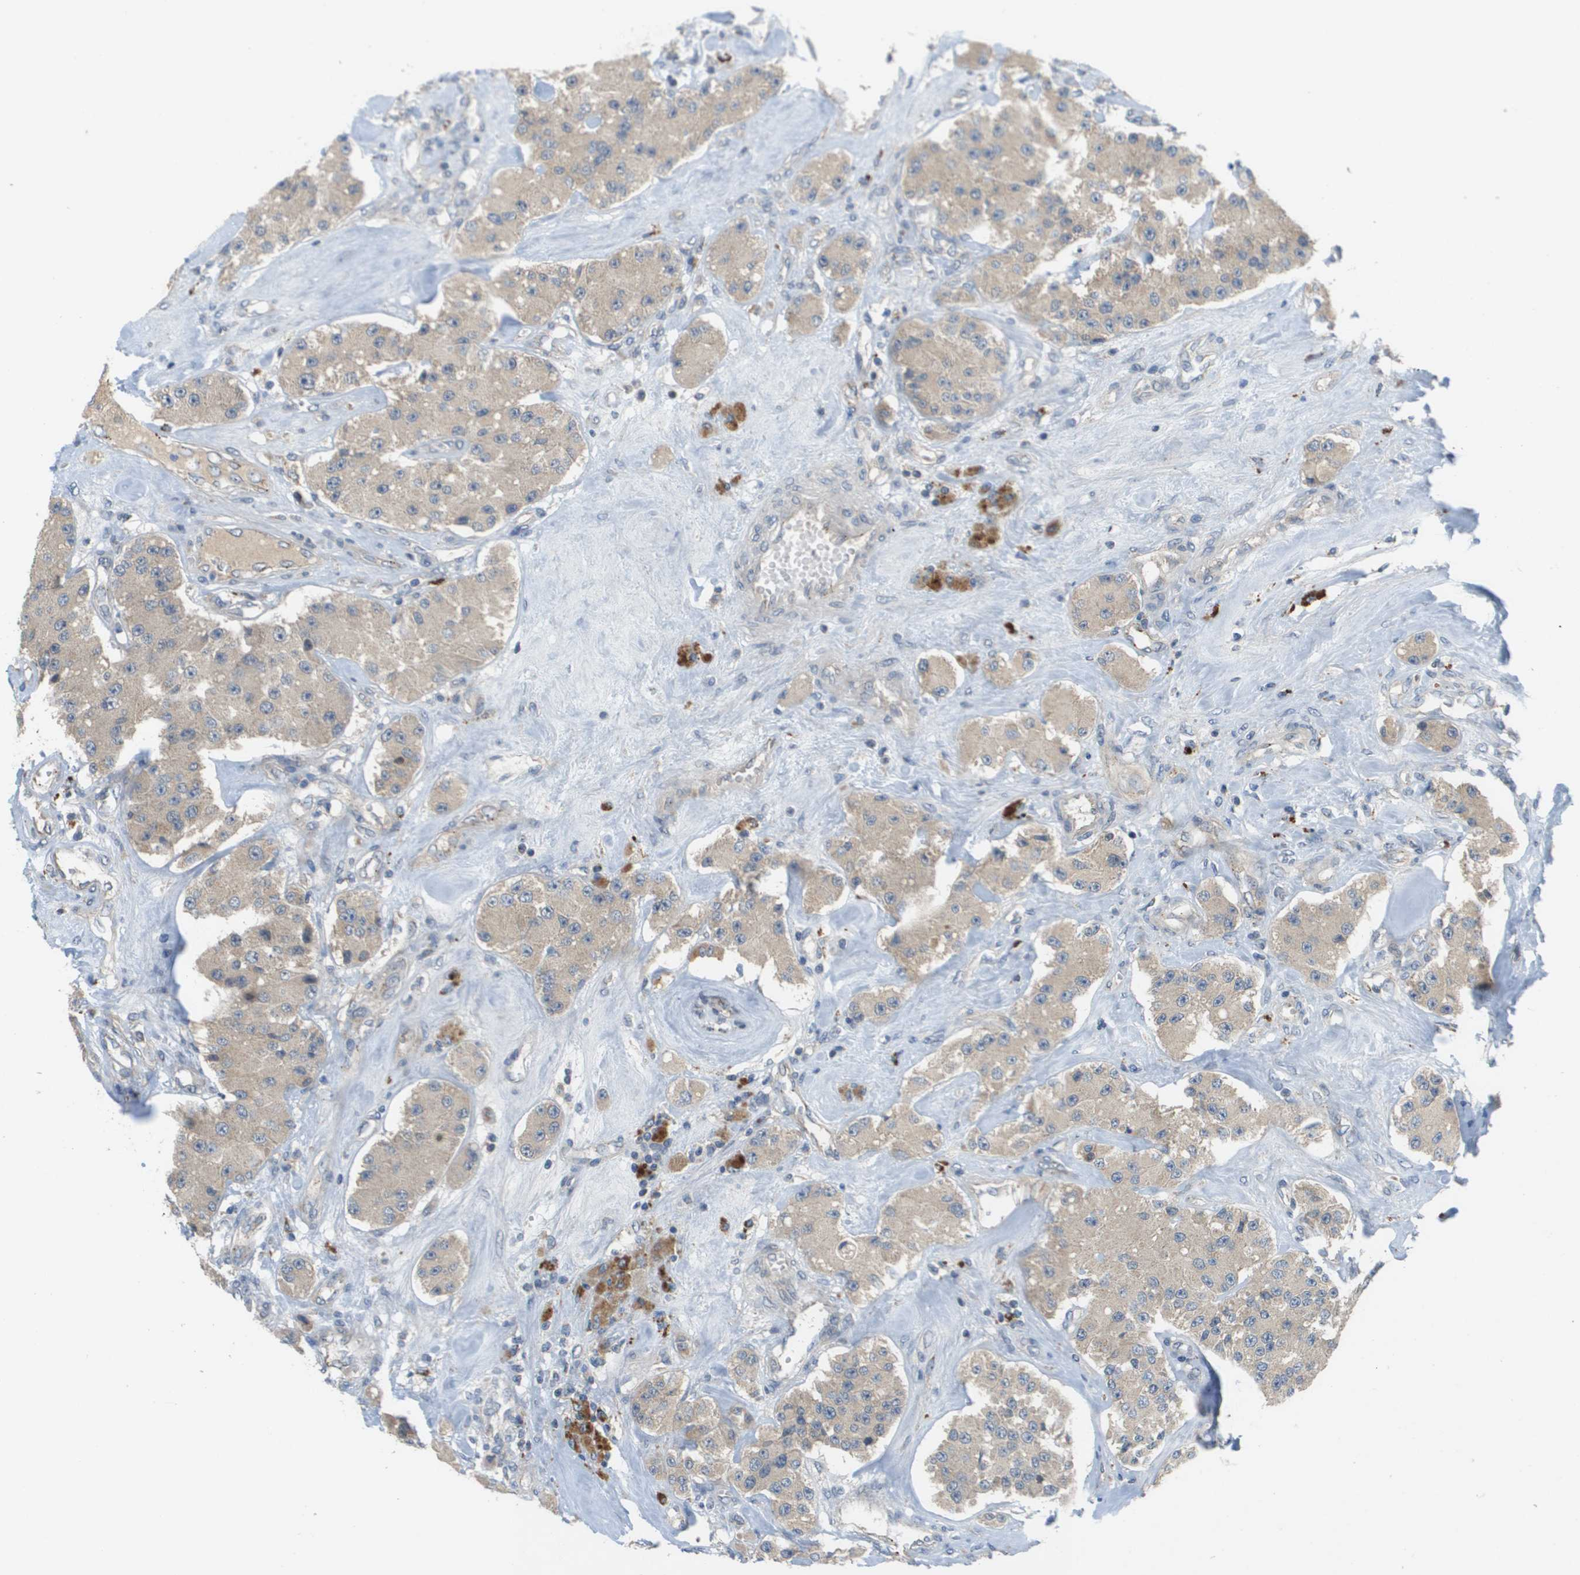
{"staining": {"intensity": "weak", "quantity": ">75%", "location": "cytoplasmic/membranous"}, "tissue": "carcinoid", "cell_type": "Tumor cells", "image_type": "cancer", "snomed": [{"axis": "morphology", "description": "Carcinoid, malignant, NOS"}, {"axis": "topography", "description": "Pancreas"}], "caption": "This histopathology image displays carcinoid (malignant) stained with immunohistochemistry (IHC) to label a protein in brown. The cytoplasmic/membranous of tumor cells show weak positivity for the protein. Nuclei are counter-stained blue.", "gene": "SLC25A20", "patient": {"sex": "male", "age": 41}}